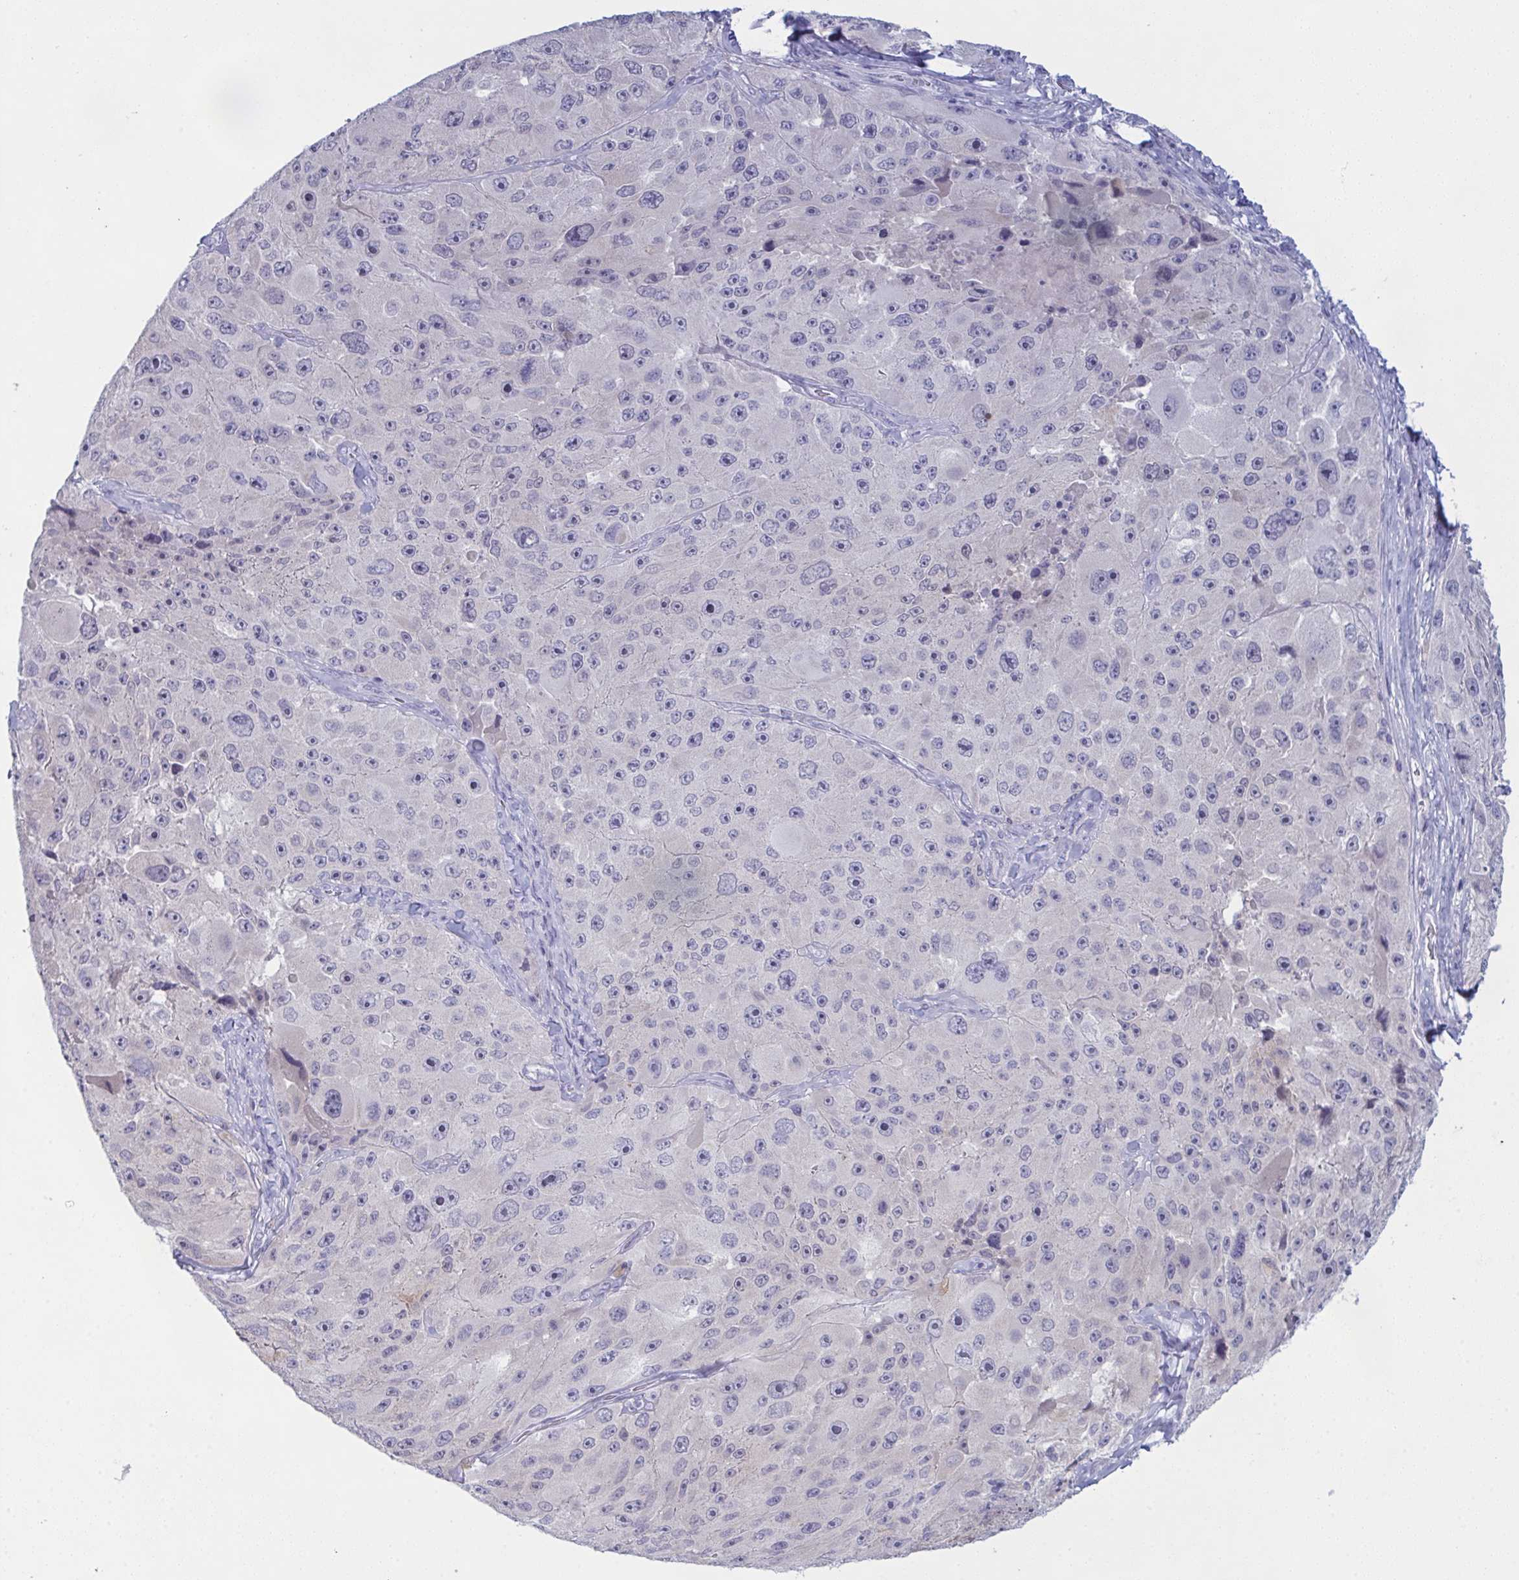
{"staining": {"intensity": "negative", "quantity": "none", "location": "none"}, "tissue": "melanoma", "cell_type": "Tumor cells", "image_type": "cancer", "snomed": [{"axis": "morphology", "description": "Malignant melanoma, Metastatic site"}, {"axis": "topography", "description": "Lymph node"}], "caption": "Immunohistochemistry (IHC) micrograph of malignant melanoma (metastatic site) stained for a protein (brown), which shows no positivity in tumor cells.", "gene": "TENT5D", "patient": {"sex": "male", "age": 62}}